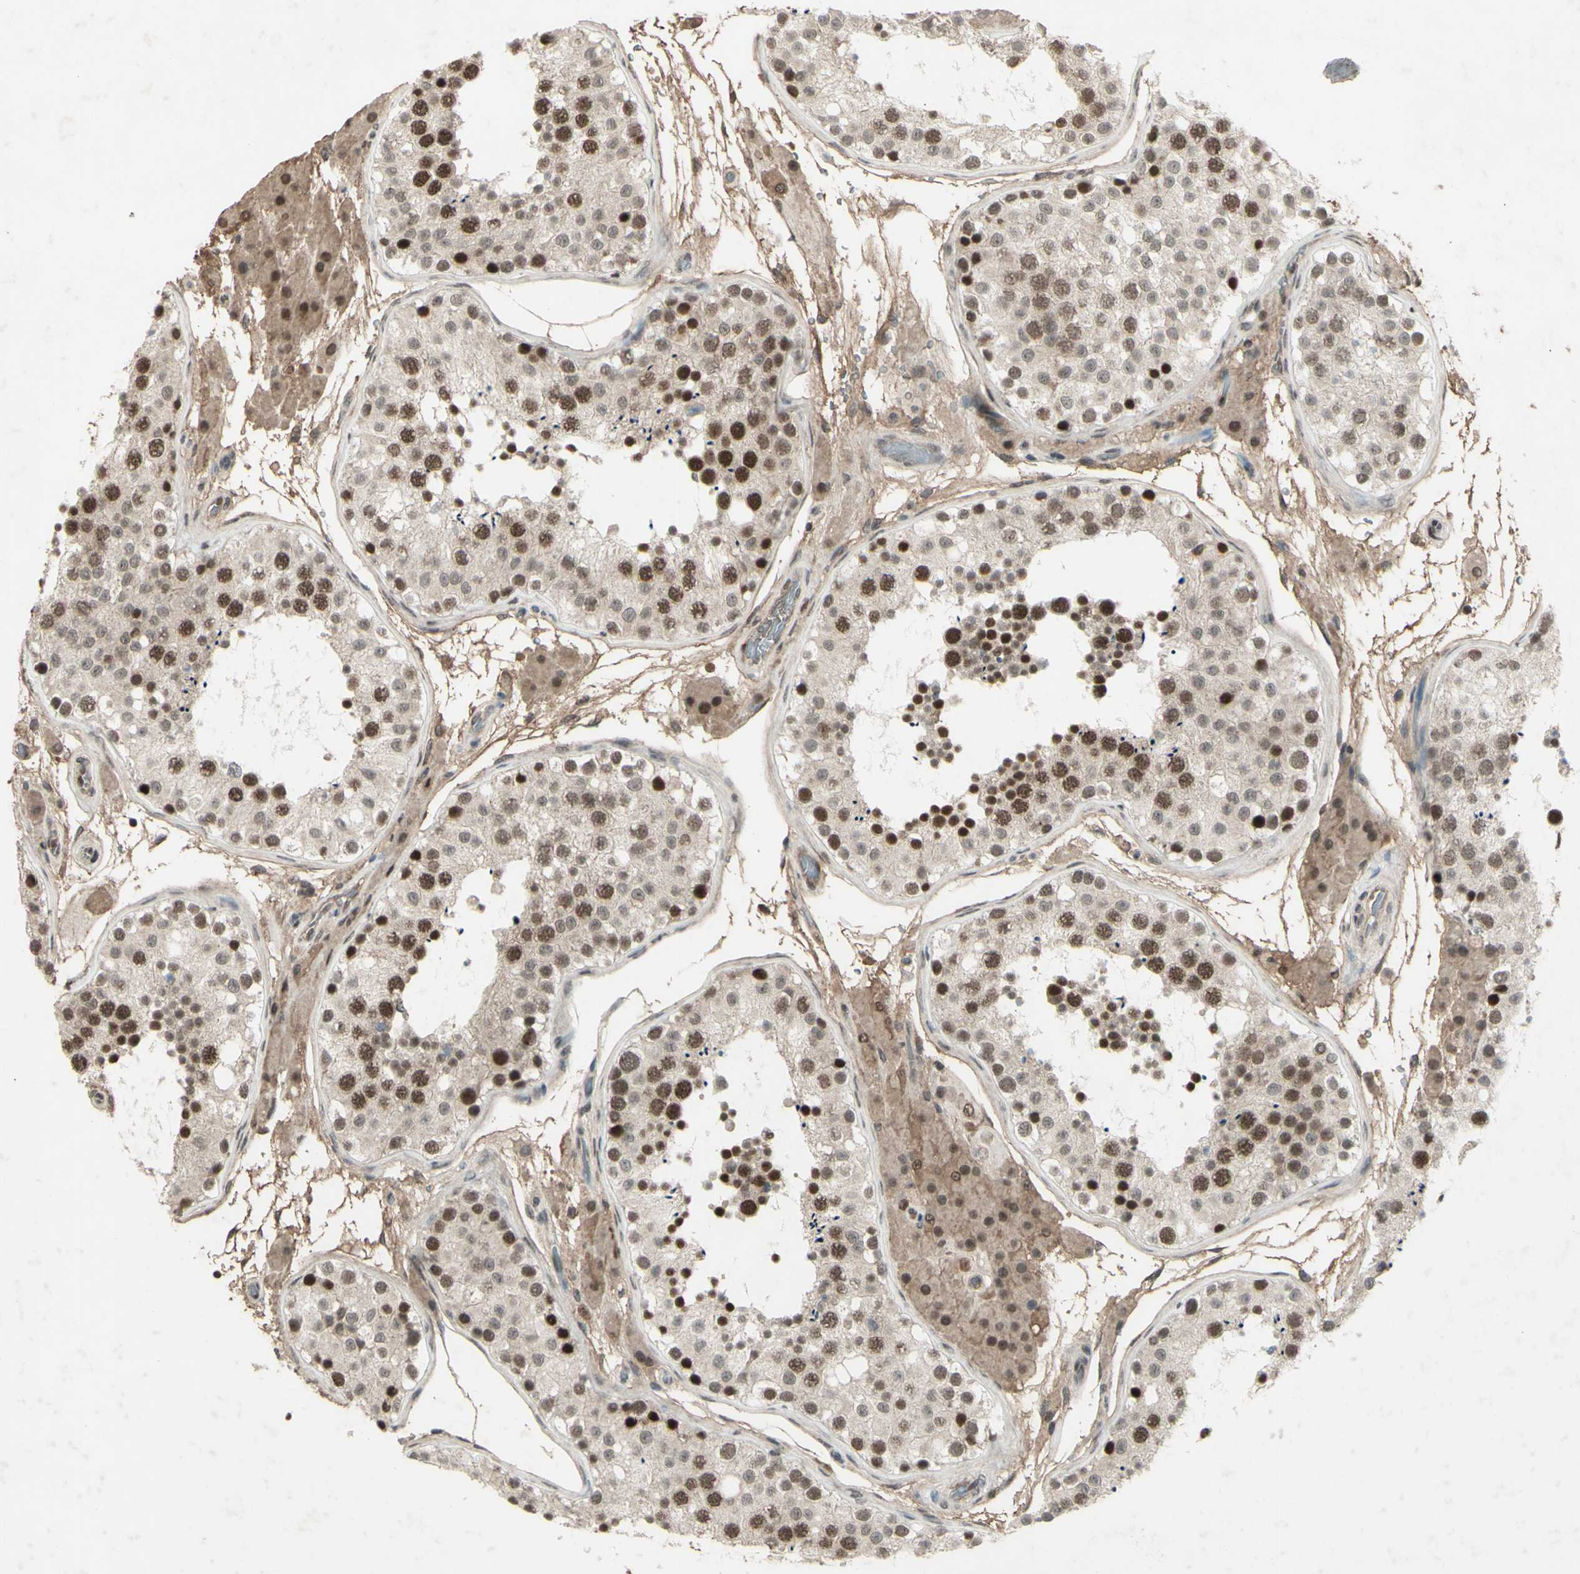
{"staining": {"intensity": "moderate", "quantity": ">75%", "location": "nuclear"}, "tissue": "testis", "cell_type": "Cells in seminiferous ducts", "image_type": "normal", "snomed": [{"axis": "morphology", "description": "Normal tissue, NOS"}, {"axis": "topography", "description": "Testis"}, {"axis": "topography", "description": "Epididymis"}], "caption": "Immunohistochemical staining of normal human testis shows moderate nuclear protein expression in approximately >75% of cells in seminiferous ducts. The protein is stained brown, and the nuclei are stained in blue (DAB (3,3'-diaminobenzidine) IHC with brightfield microscopy, high magnification).", "gene": "SNW1", "patient": {"sex": "male", "age": 26}}